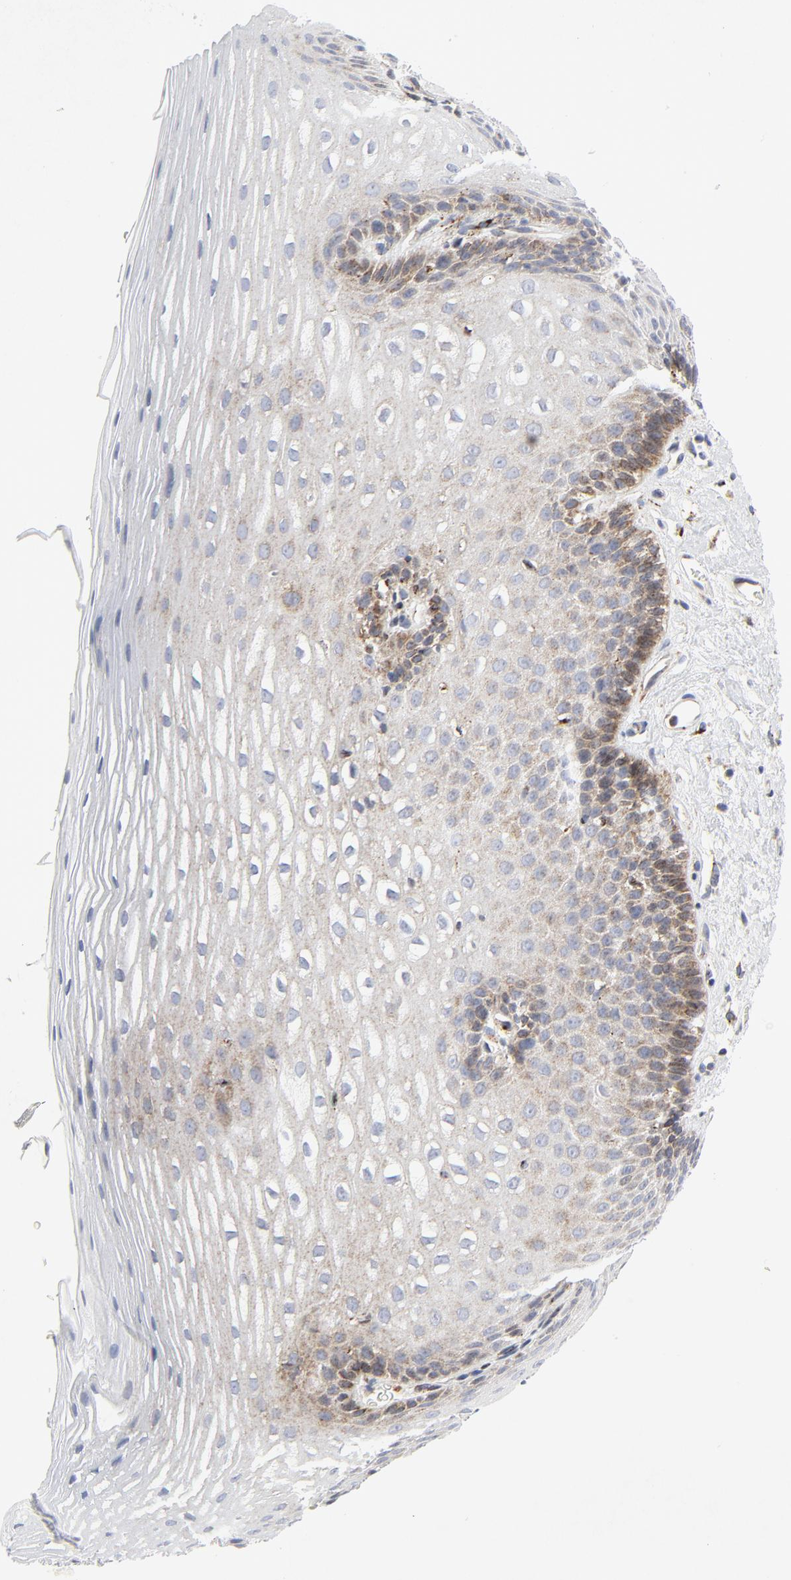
{"staining": {"intensity": "weak", "quantity": "25%-75%", "location": "cytoplasmic/membranous"}, "tissue": "esophagus", "cell_type": "Squamous epithelial cells", "image_type": "normal", "snomed": [{"axis": "morphology", "description": "Normal tissue, NOS"}, {"axis": "topography", "description": "Esophagus"}], "caption": "Immunohistochemical staining of unremarkable human esophagus displays 25%-75% levels of weak cytoplasmic/membranous protein staining in about 25%-75% of squamous epithelial cells.", "gene": "LRP6", "patient": {"sex": "female", "age": 70}}